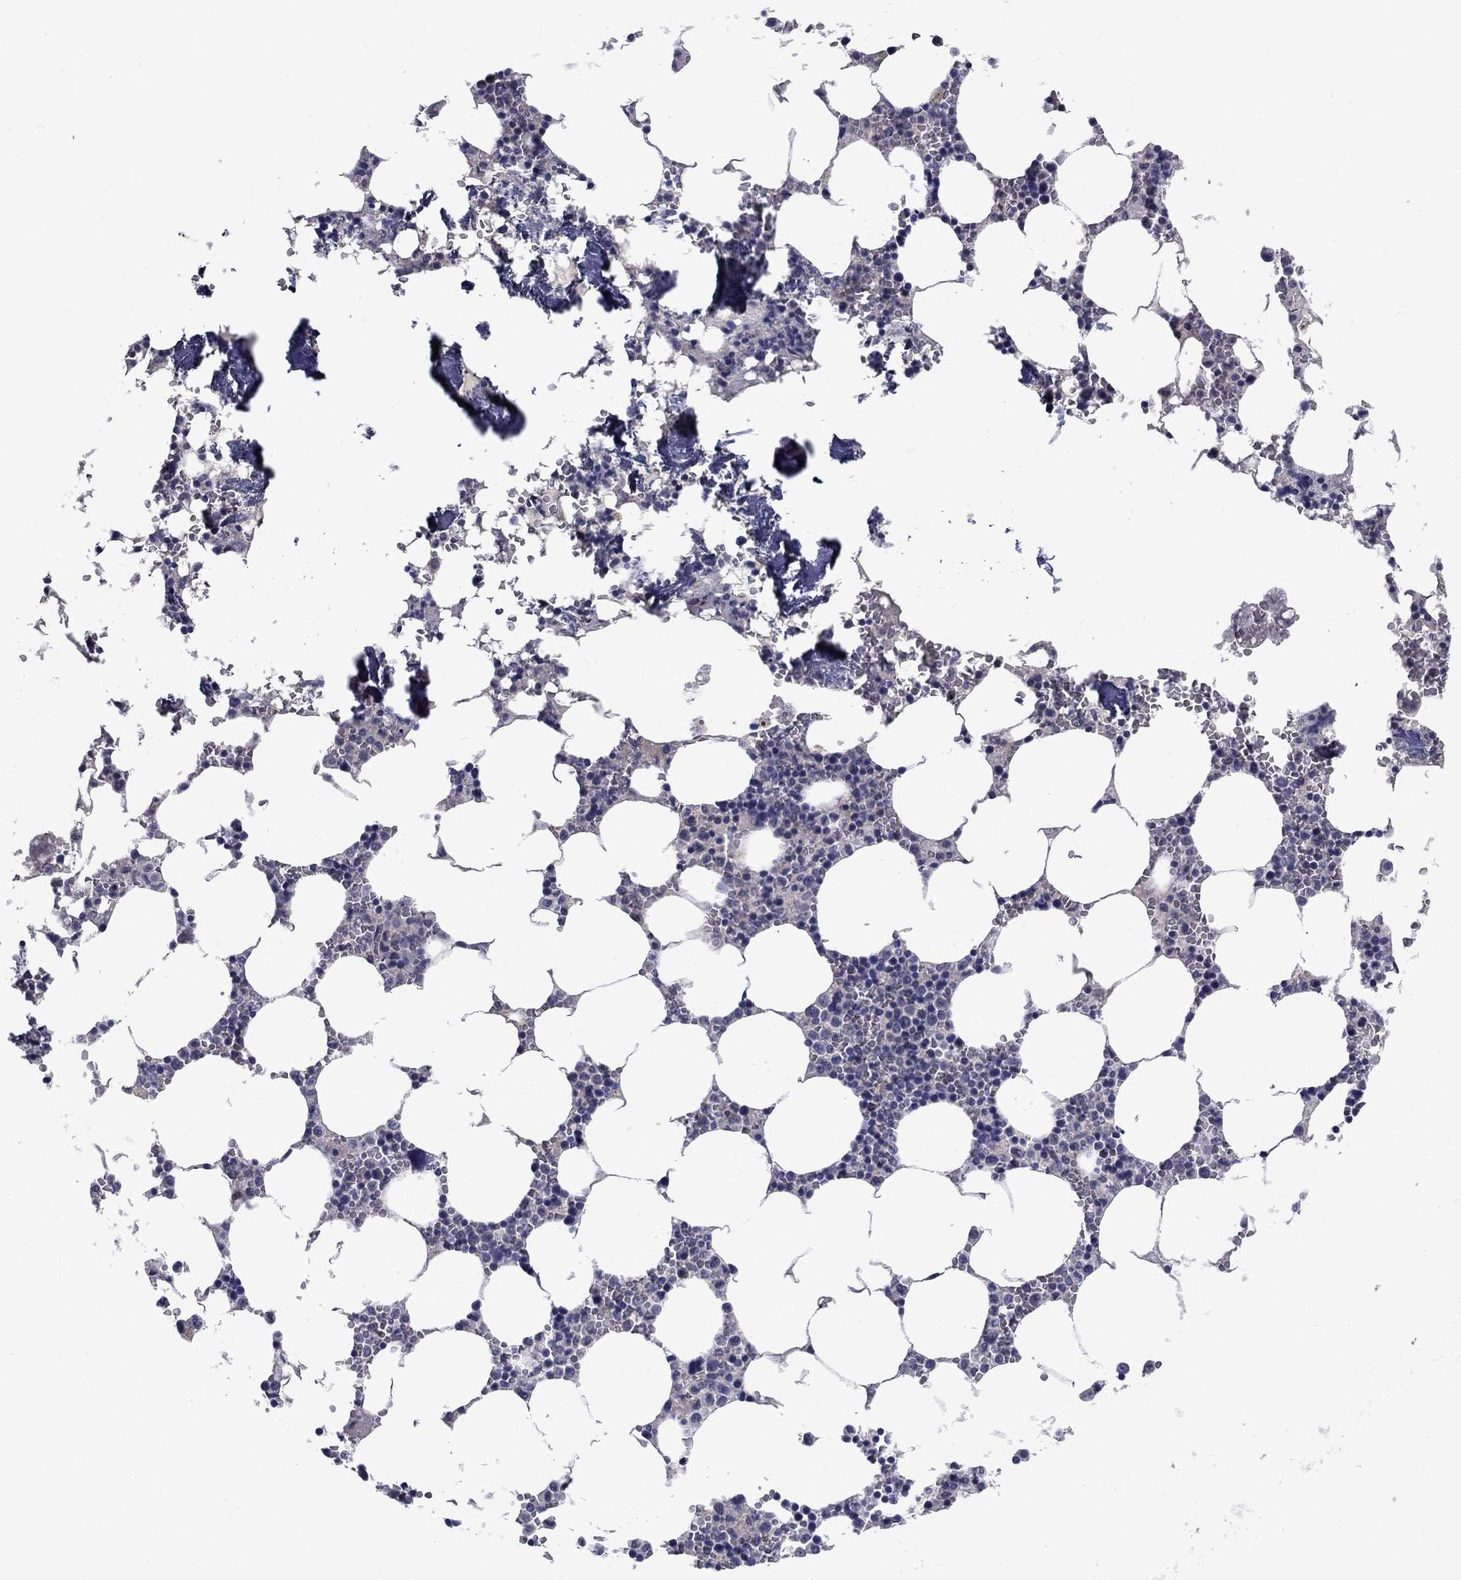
{"staining": {"intensity": "moderate", "quantity": "<25%", "location": "cytoplasmic/membranous"}, "tissue": "bone marrow", "cell_type": "Hematopoietic cells", "image_type": "normal", "snomed": [{"axis": "morphology", "description": "Normal tissue, NOS"}, {"axis": "topography", "description": "Bone marrow"}], "caption": "The histopathology image exhibits immunohistochemical staining of unremarkable bone marrow. There is moderate cytoplasmic/membranous expression is seen in approximately <25% of hematopoietic cells.", "gene": "SLC1A1", "patient": {"sex": "female", "age": 64}}